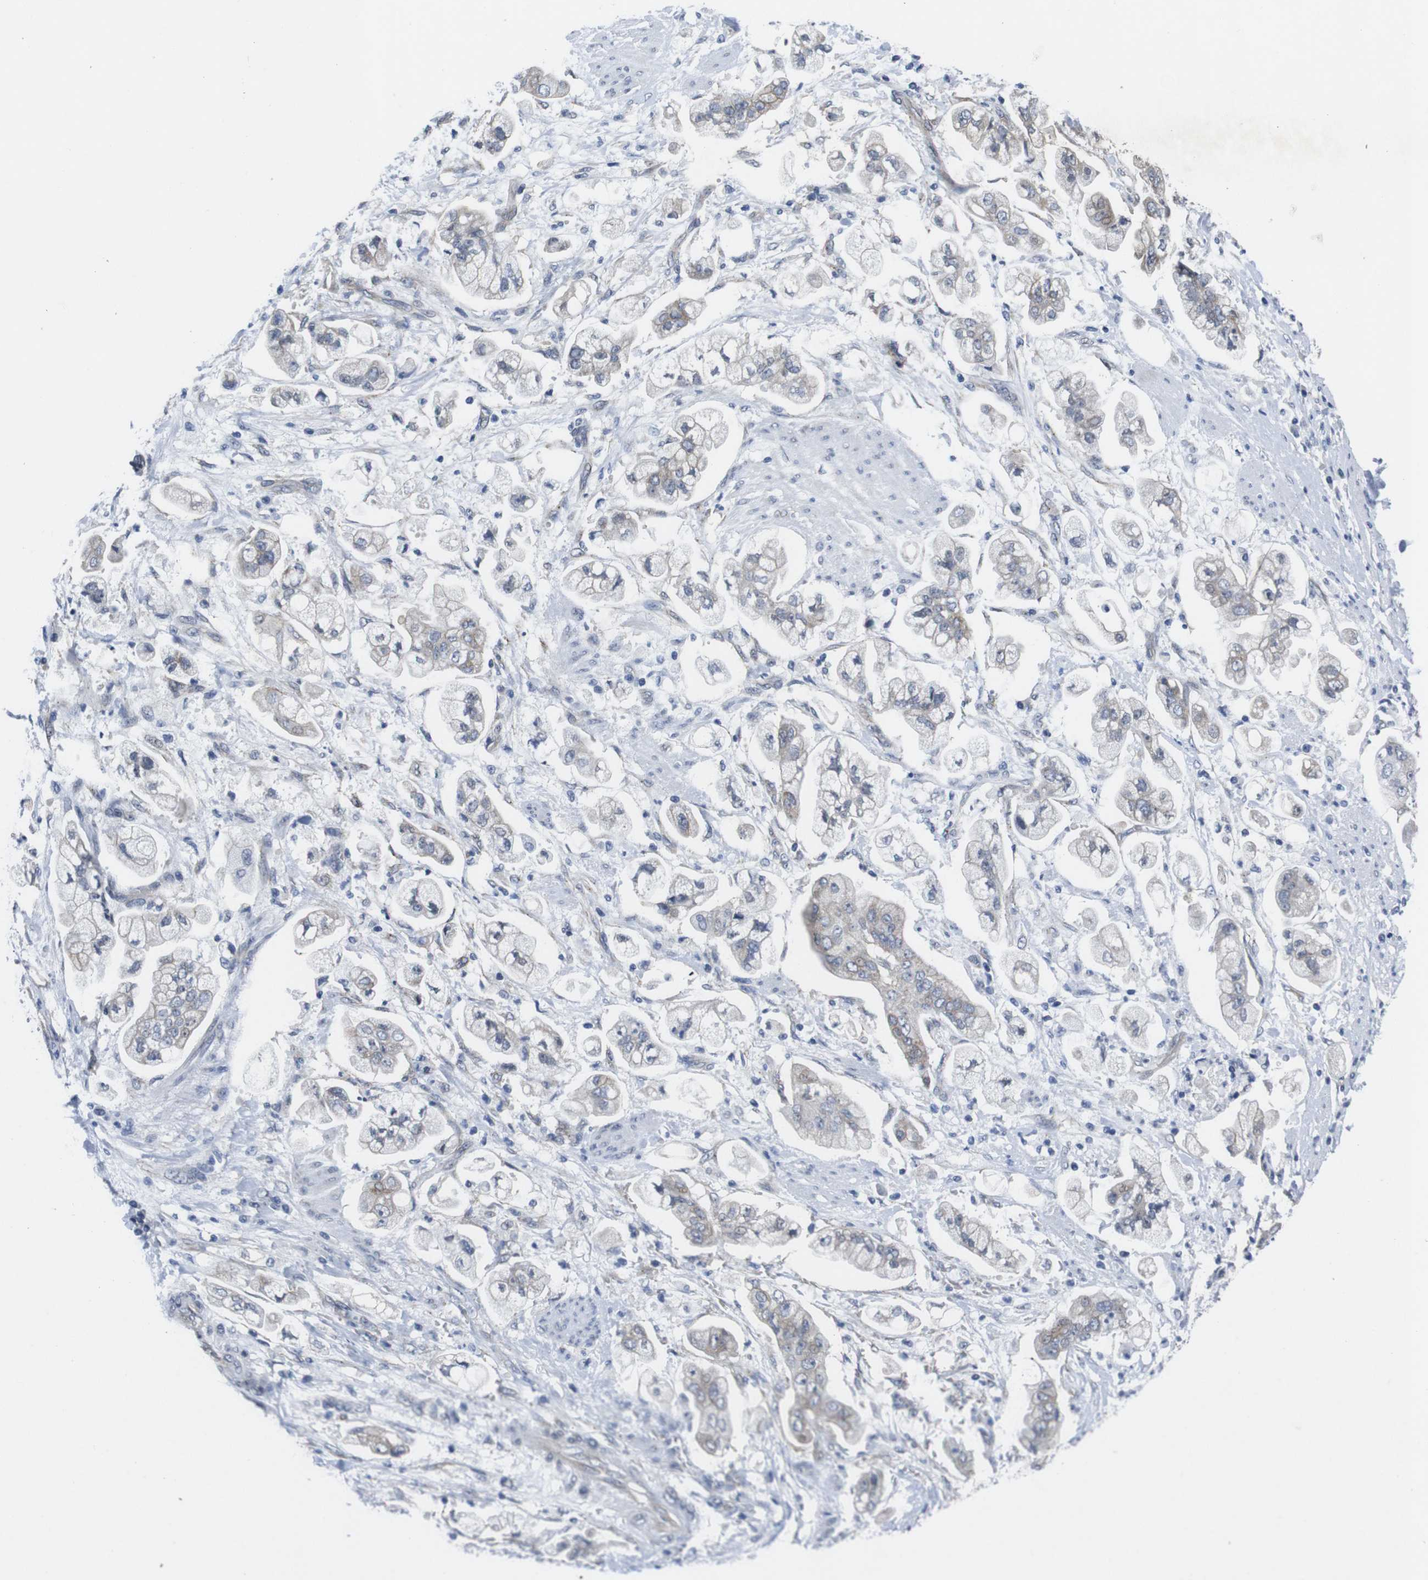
{"staining": {"intensity": "moderate", "quantity": "<25%", "location": "cytoplasmic/membranous"}, "tissue": "stomach cancer", "cell_type": "Tumor cells", "image_type": "cancer", "snomed": [{"axis": "morphology", "description": "Adenocarcinoma, NOS"}, {"axis": "topography", "description": "Stomach"}], "caption": "A high-resolution image shows immunohistochemistry staining of stomach adenocarcinoma, which exhibits moderate cytoplasmic/membranous positivity in about <25% of tumor cells. Ihc stains the protein of interest in brown and the nuclei are stained blue.", "gene": "SOCS3", "patient": {"sex": "male", "age": 62}}